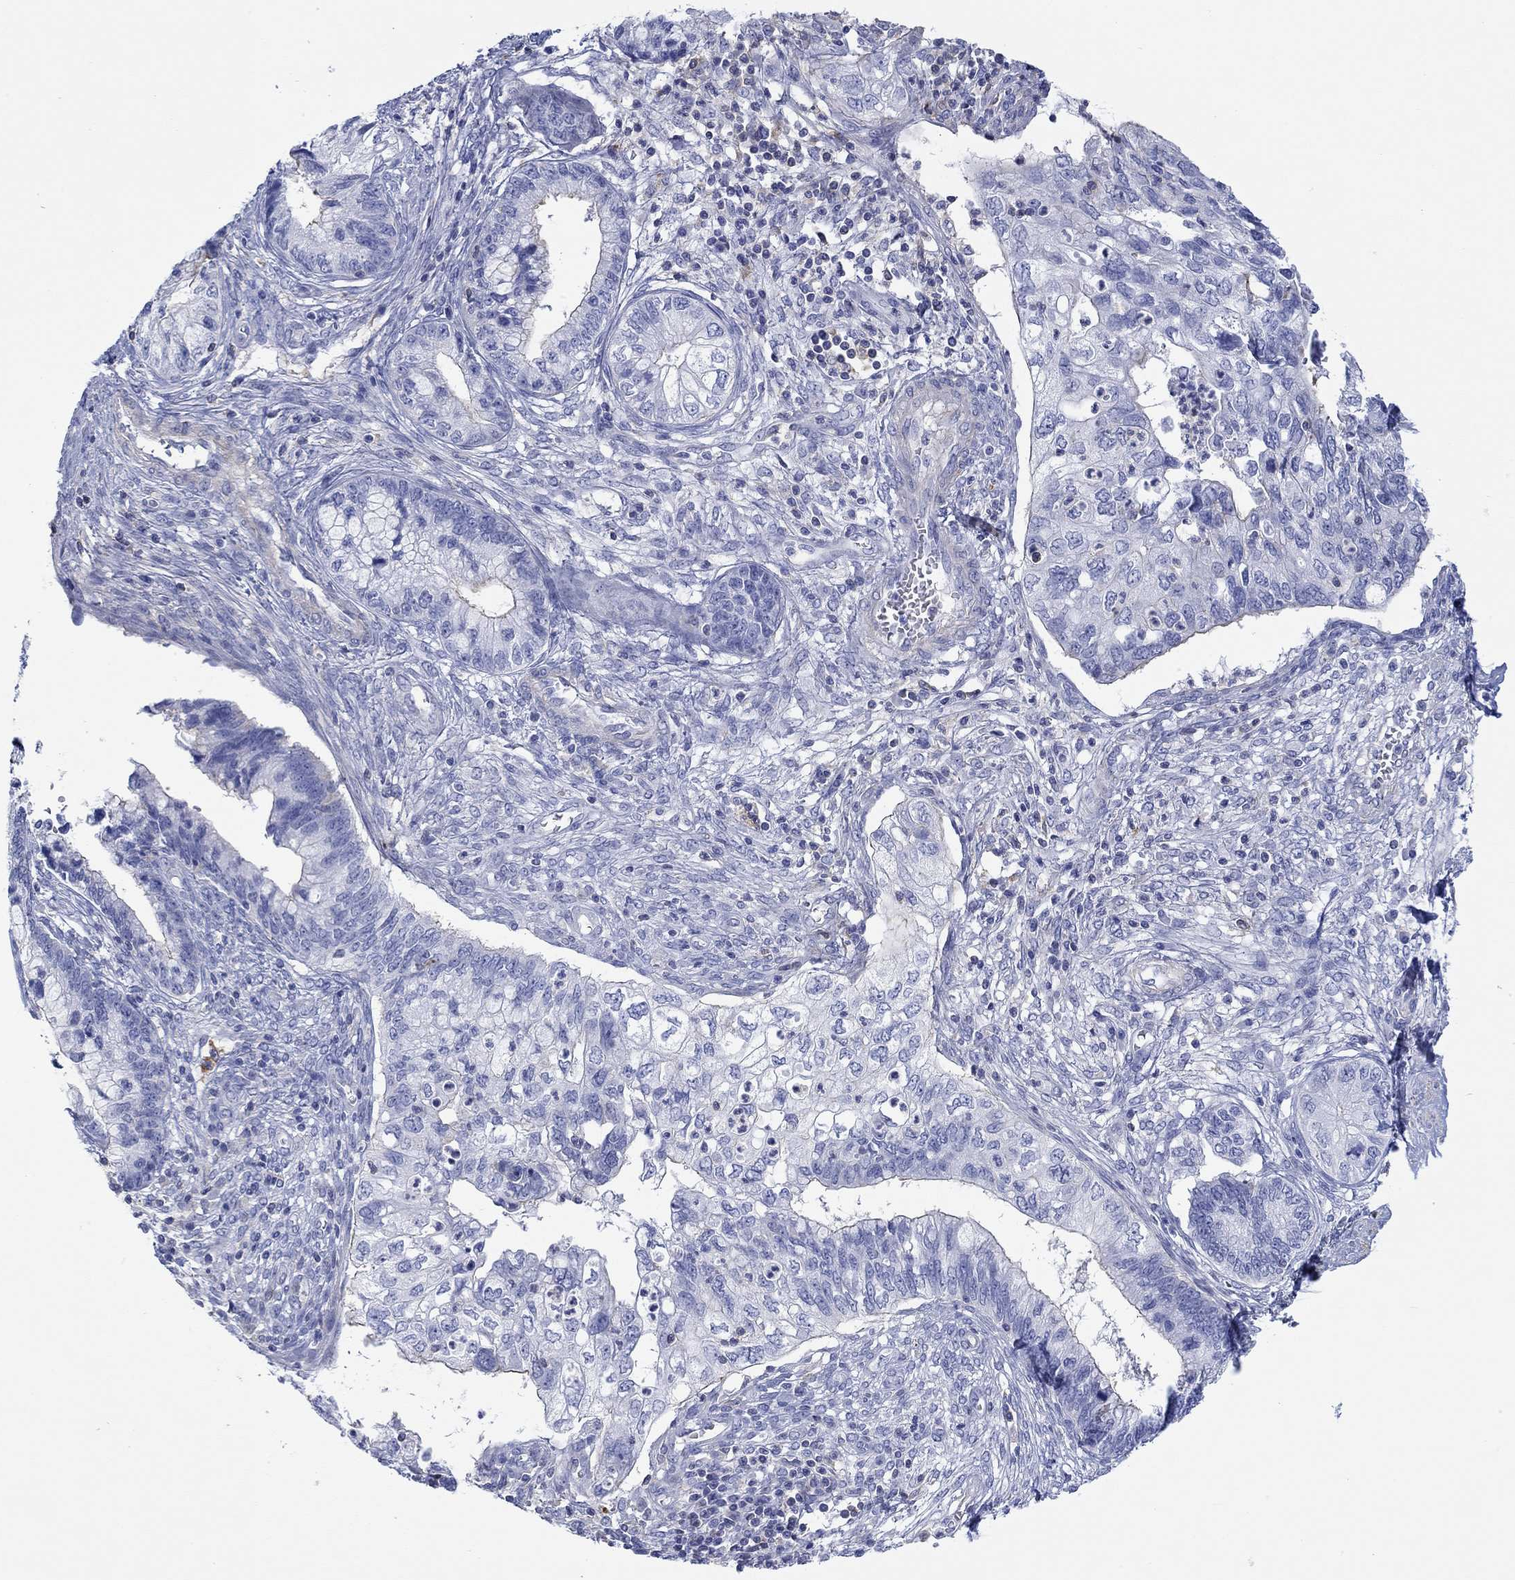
{"staining": {"intensity": "negative", "quantity": "none", "location": "none"}, "tissue": "cervical cancer", "cell_type": "Tumor cells", "image_type": "cancer", "snomed": [{"axis": "morphology", "description": "Adenocarcinoma, NOS"}, {"axis": "topography", "description": "Cervix"}], "caption": "Tumor cells are negative for brown protein staining in cervical cancer. The staining is performed using DAB (3,3'-diaminobenzidine) brown chromogen with nuclei counter-stained in using hematoxylin.", "gene": "PPIL6", "patient": {"sex": "female", "age": 44}}